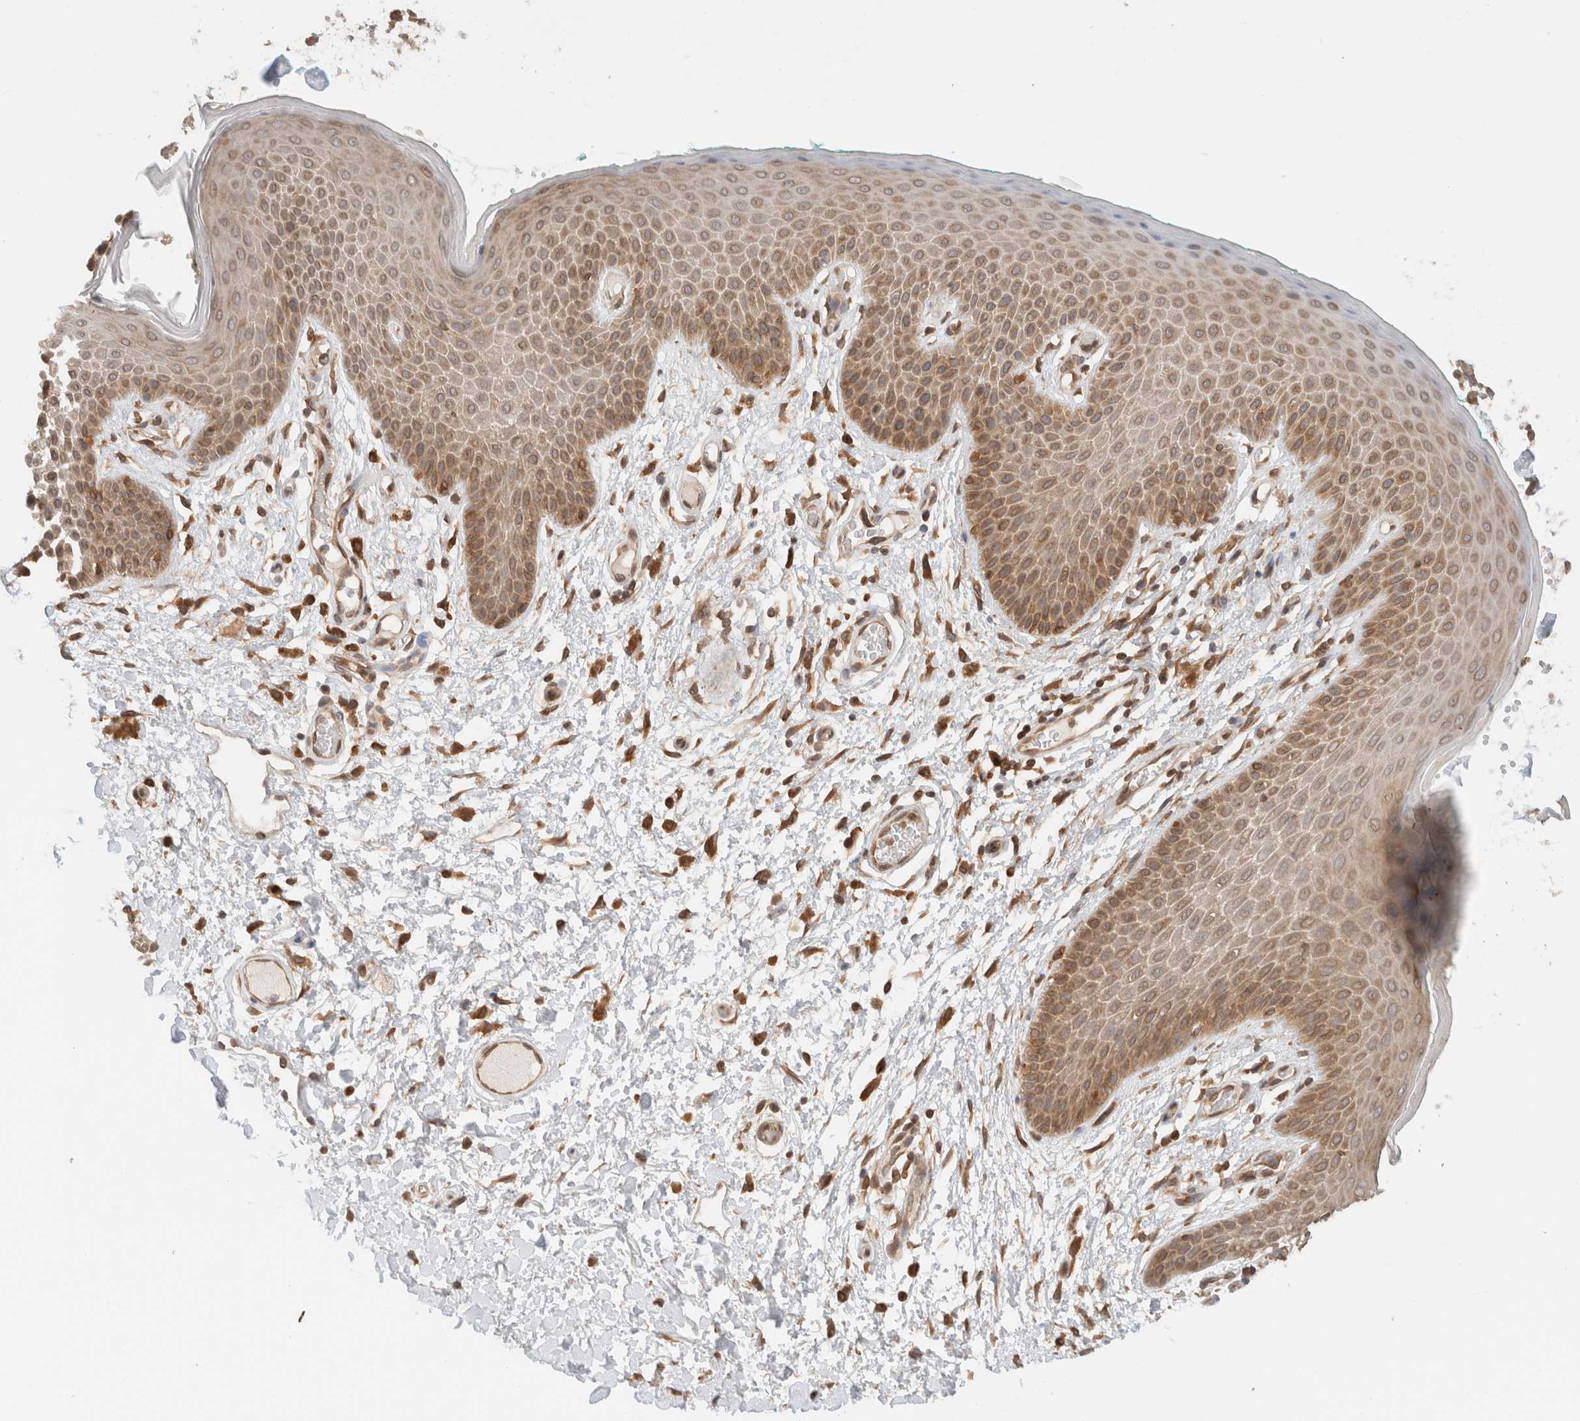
{"staining": {"intensity": "moderate", "quantity": "25%-75%", "location": "cytoplasmic/membranous"}, "tissue": "skin", "cell_type": "Epidermal cells", "image_type": "normal", "snomed": [{"axis": "morphology", "description": "Normal tissue, NOS"}, {"axis": "topography", "description": "Anal"}], "caption": "This photomicrograph shows benign skin stained with immunohistochemistry to label a protein in brown. The cytoplasmic/membranous of epidermal cells show moderate positivity for the protein. Nuclei are counter-stained blue.", "gene": "ARFGEF2", "patient": {"sex": "male", "age": 74}}